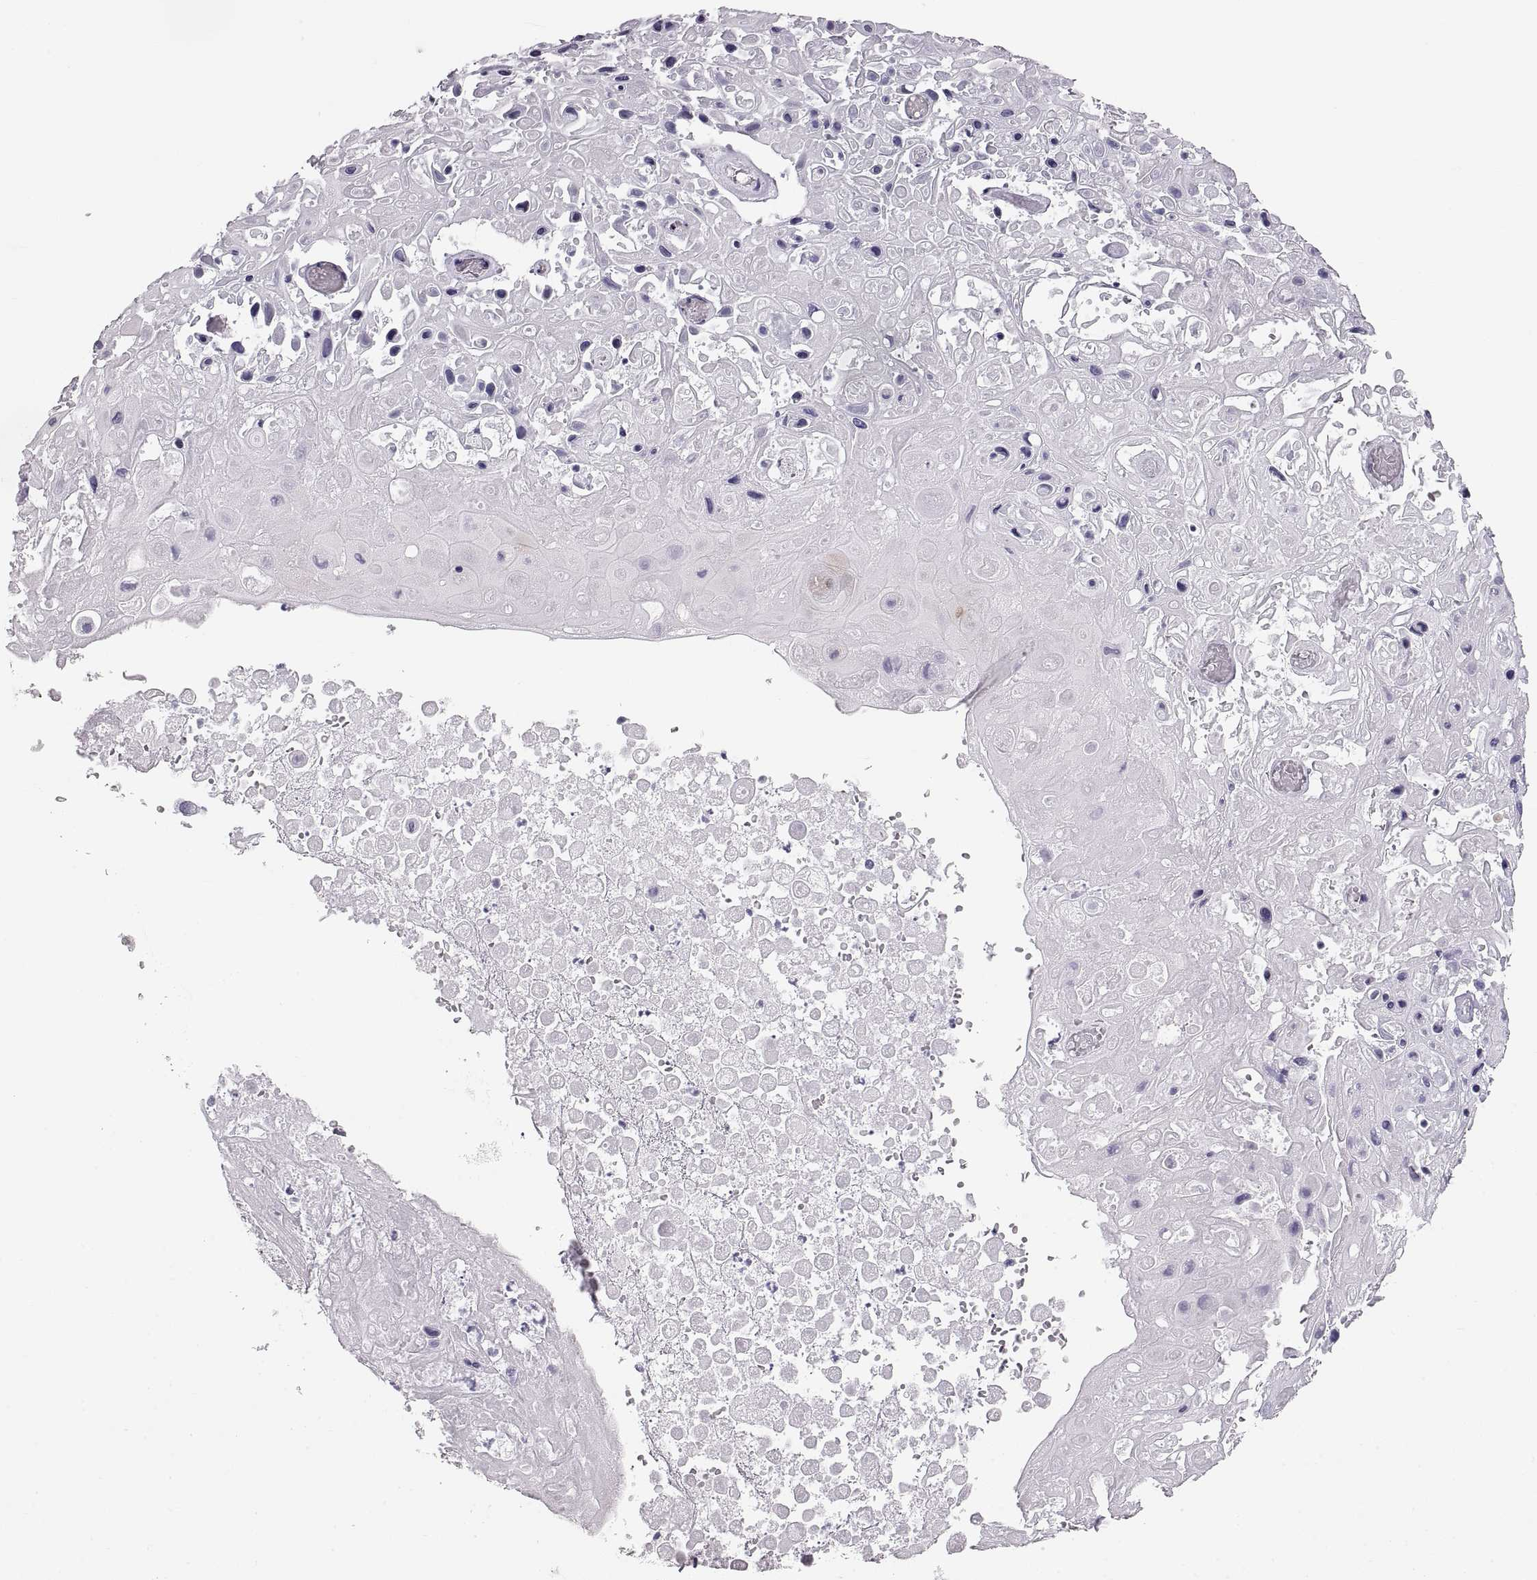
{"staining": {"intensity": "negative", "quantity": "none", "location": "none"}, "tissue": "skin cancer", "cell_type": "Tumor cells", "image_type": "cancer", "snomed": [{"axis": "morphology", "description": "Squamous cell carcinoma, NOS"}, {"axis": "topography", "description": "Skin"}], "caption": "DAB immunohistochemical staining of human skin cancer (squamous cell carcinoma) exhibits no significant expression in tumor cells. (DAB (3,3'-diaminobenzidine) IHC visualized using brightfield microscopy, high magnification).", "gene": "CRYAA", "patient": {"sex": "male", "age": 82}}